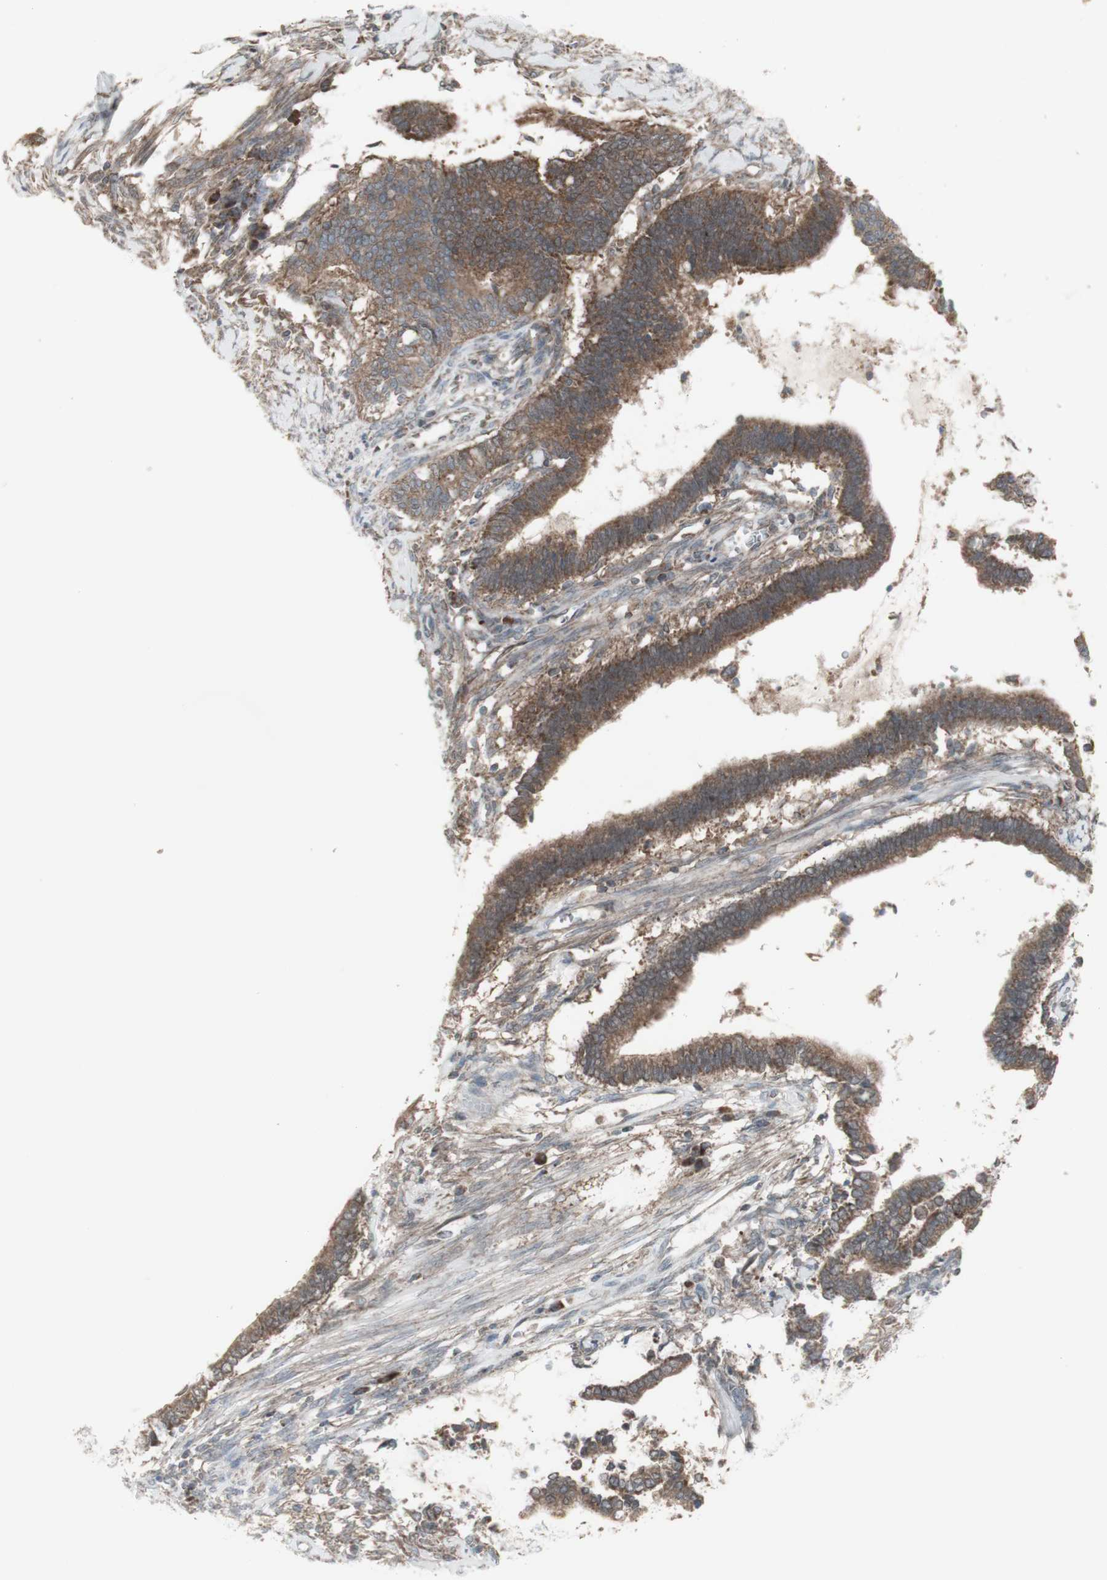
{"staining": {"intensity": "moderate", "quantity": ">75%", "location": "cytoplasmic/membranous"}, "tissue": "cervical cancer", "cell_type": "Tumor cells", "image_type": "cancer", "snomed": [{"axis": "morphology", "description": "Adenocarcinoma, NOS"}, {"axis": "topography", "description": "Cervix"}], "caption": "A micrograph of human cervical cancer (adenocarcinoma) stained for a protein shows moderate cytoplasmic/membranous brown staining in tumor cells. (brown staining indicates protein expression, while blue staining denotes nuclei).", "gene": "SHC1", "patient": {"sex": "female", "age": 44}}